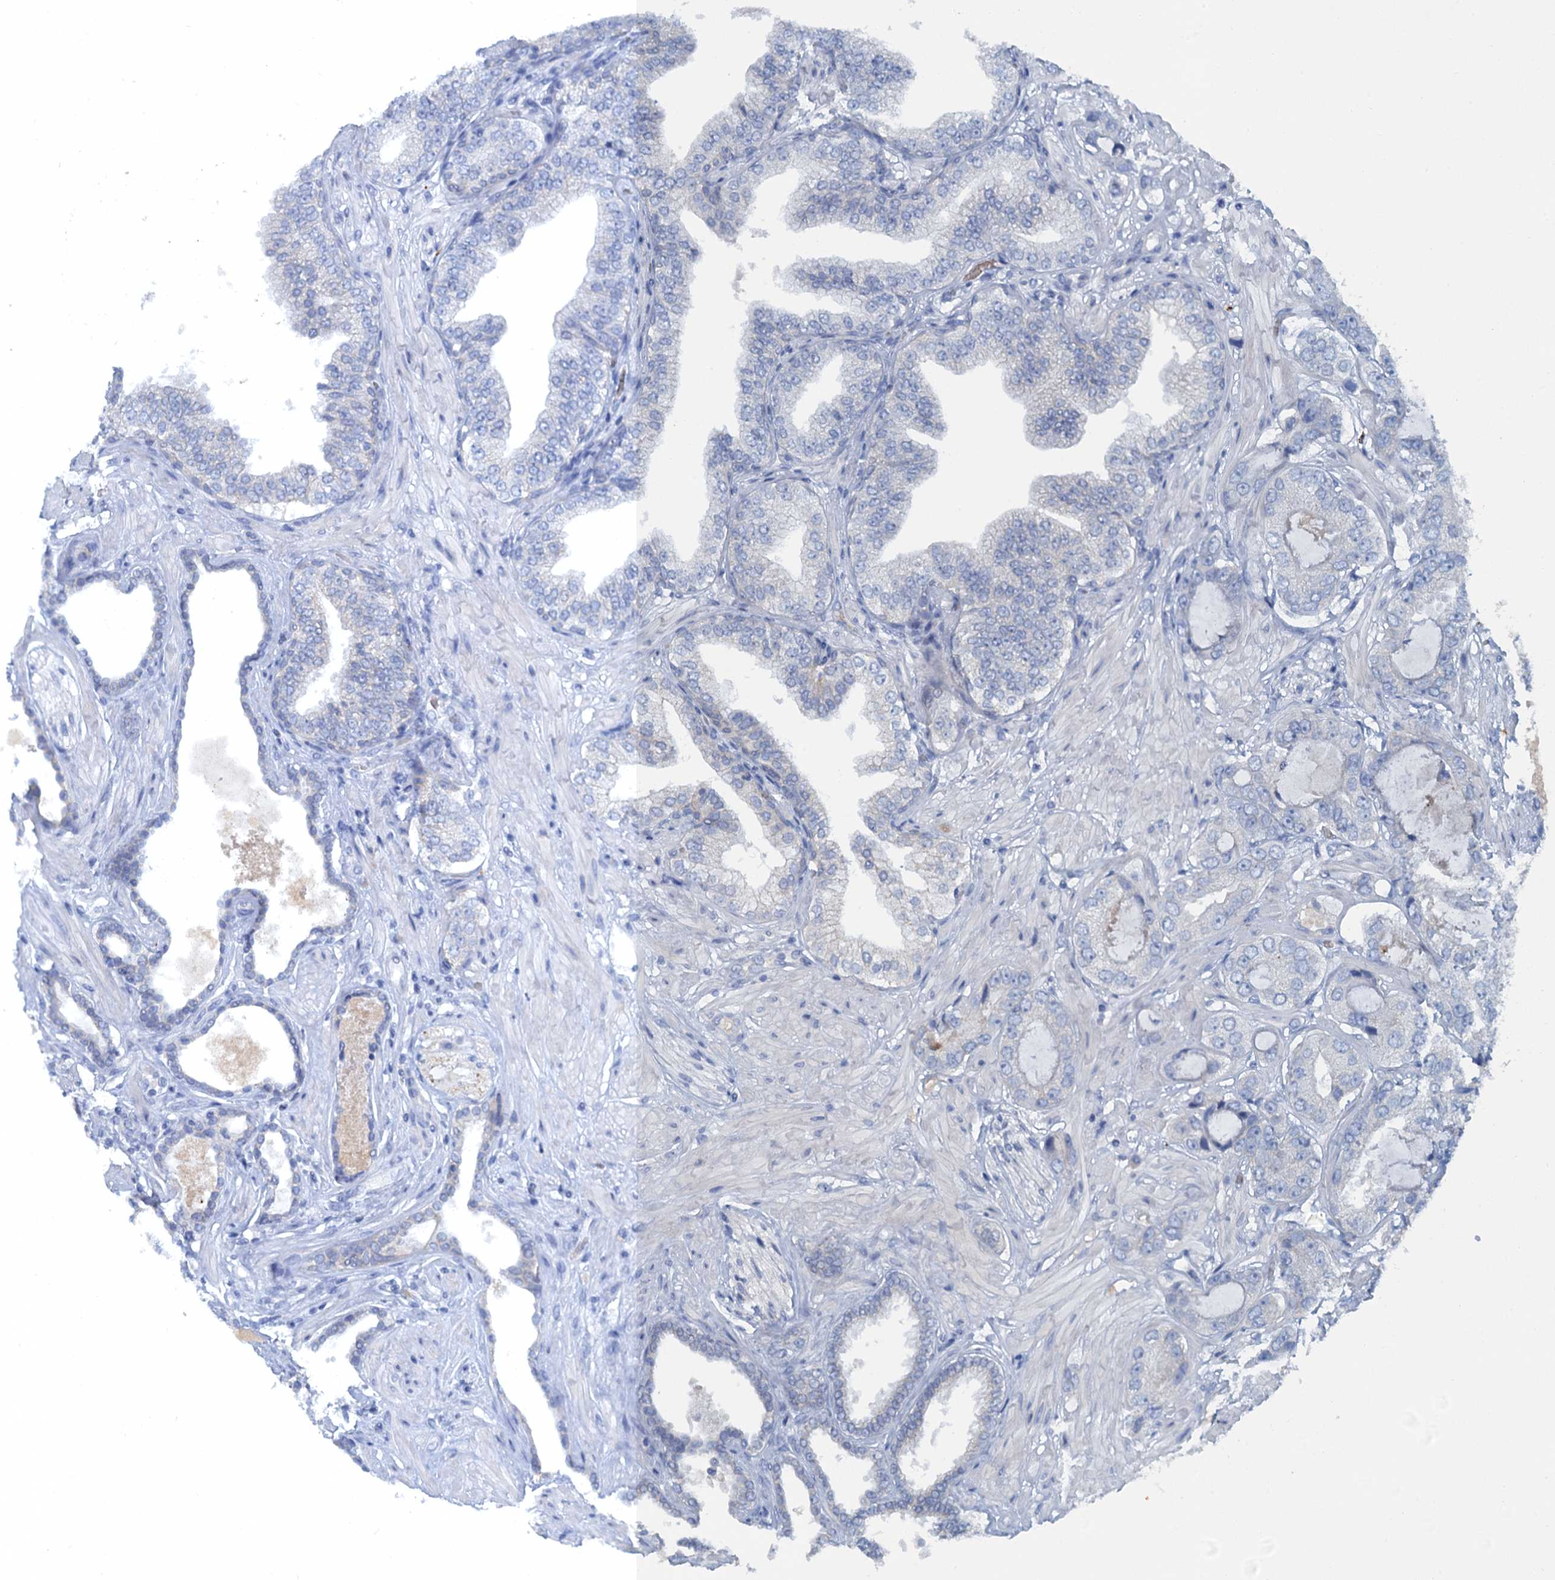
{"staining": {"intensity": "negative", "quantity": "none", "location": "none"}, "tissue": "prostate cancer", "cell_type": "Tumor cells", "image_type": "cancer", "snomed": [{"axis": "morphology", "description": "Adenocarcinoma, High grade"}, {"axis": "topography", "description": "Prostate"}], "caption": "Tumor cells show no significant protein expression in adenocarcinoma (high-grade) (prostate).", "gene": "MYADML2", "patient": {"sex": "male", "age": 59}}